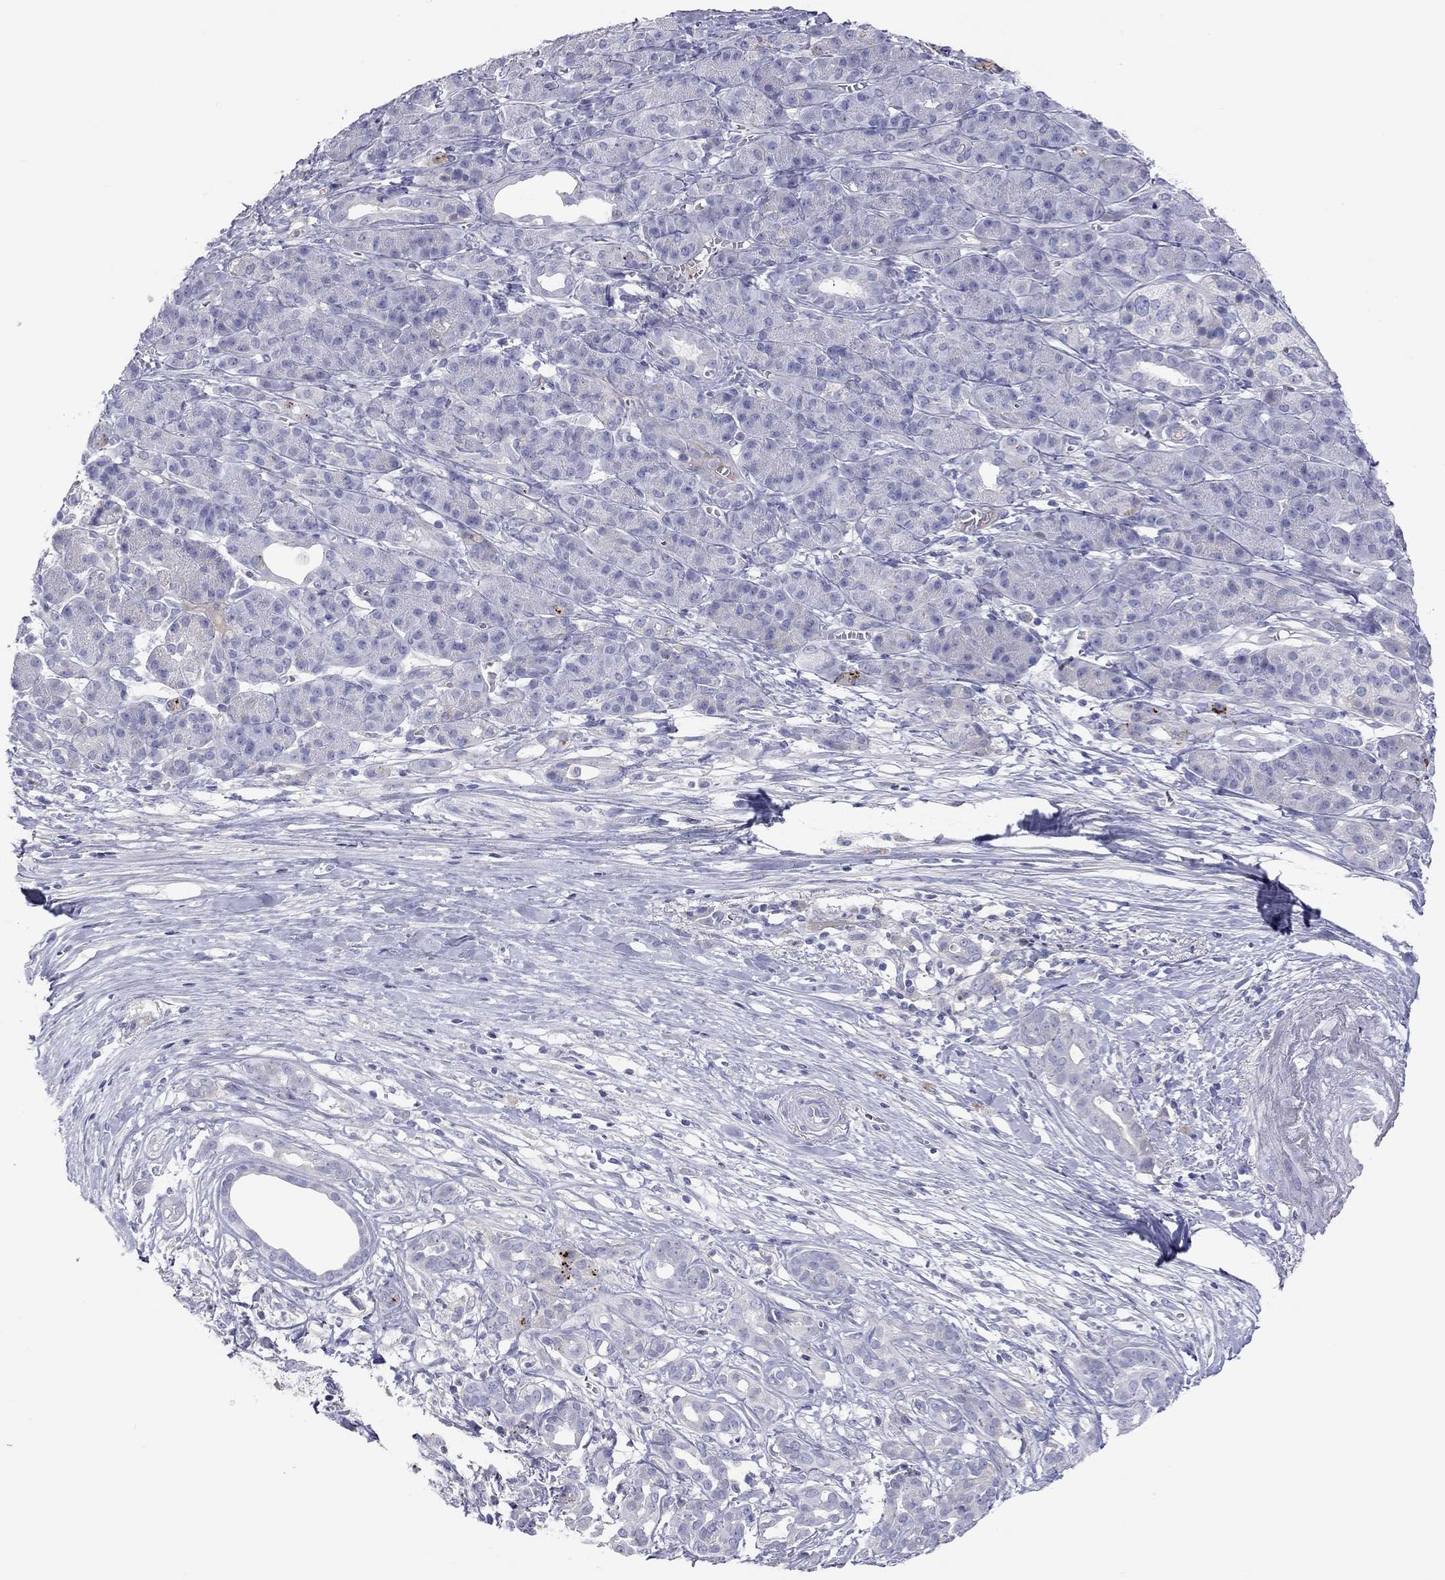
{"staining": {"intensity": "negative", "quantity": "none", "location": "none"}, "tissue": "pancreatic cancer", "cell_type": "Tumor cells", "image_type": "cancer", "snomed": [{"axis": "morphology", "description": "Adenocarcinoma, NOS"}, {"axis": "topography", "description": "Pancreas"}], "caption": "Photomicrograph shows no protein staining in tumor cells of pancreatic cancer tissue. The staining is performed using DAB (3,3'-diaminobenzidine) brown chromogen with nuclei counter-stained in using hematoxylin.", "gene": "ST7L", "patient": {"sex": "male", "age": 61}}